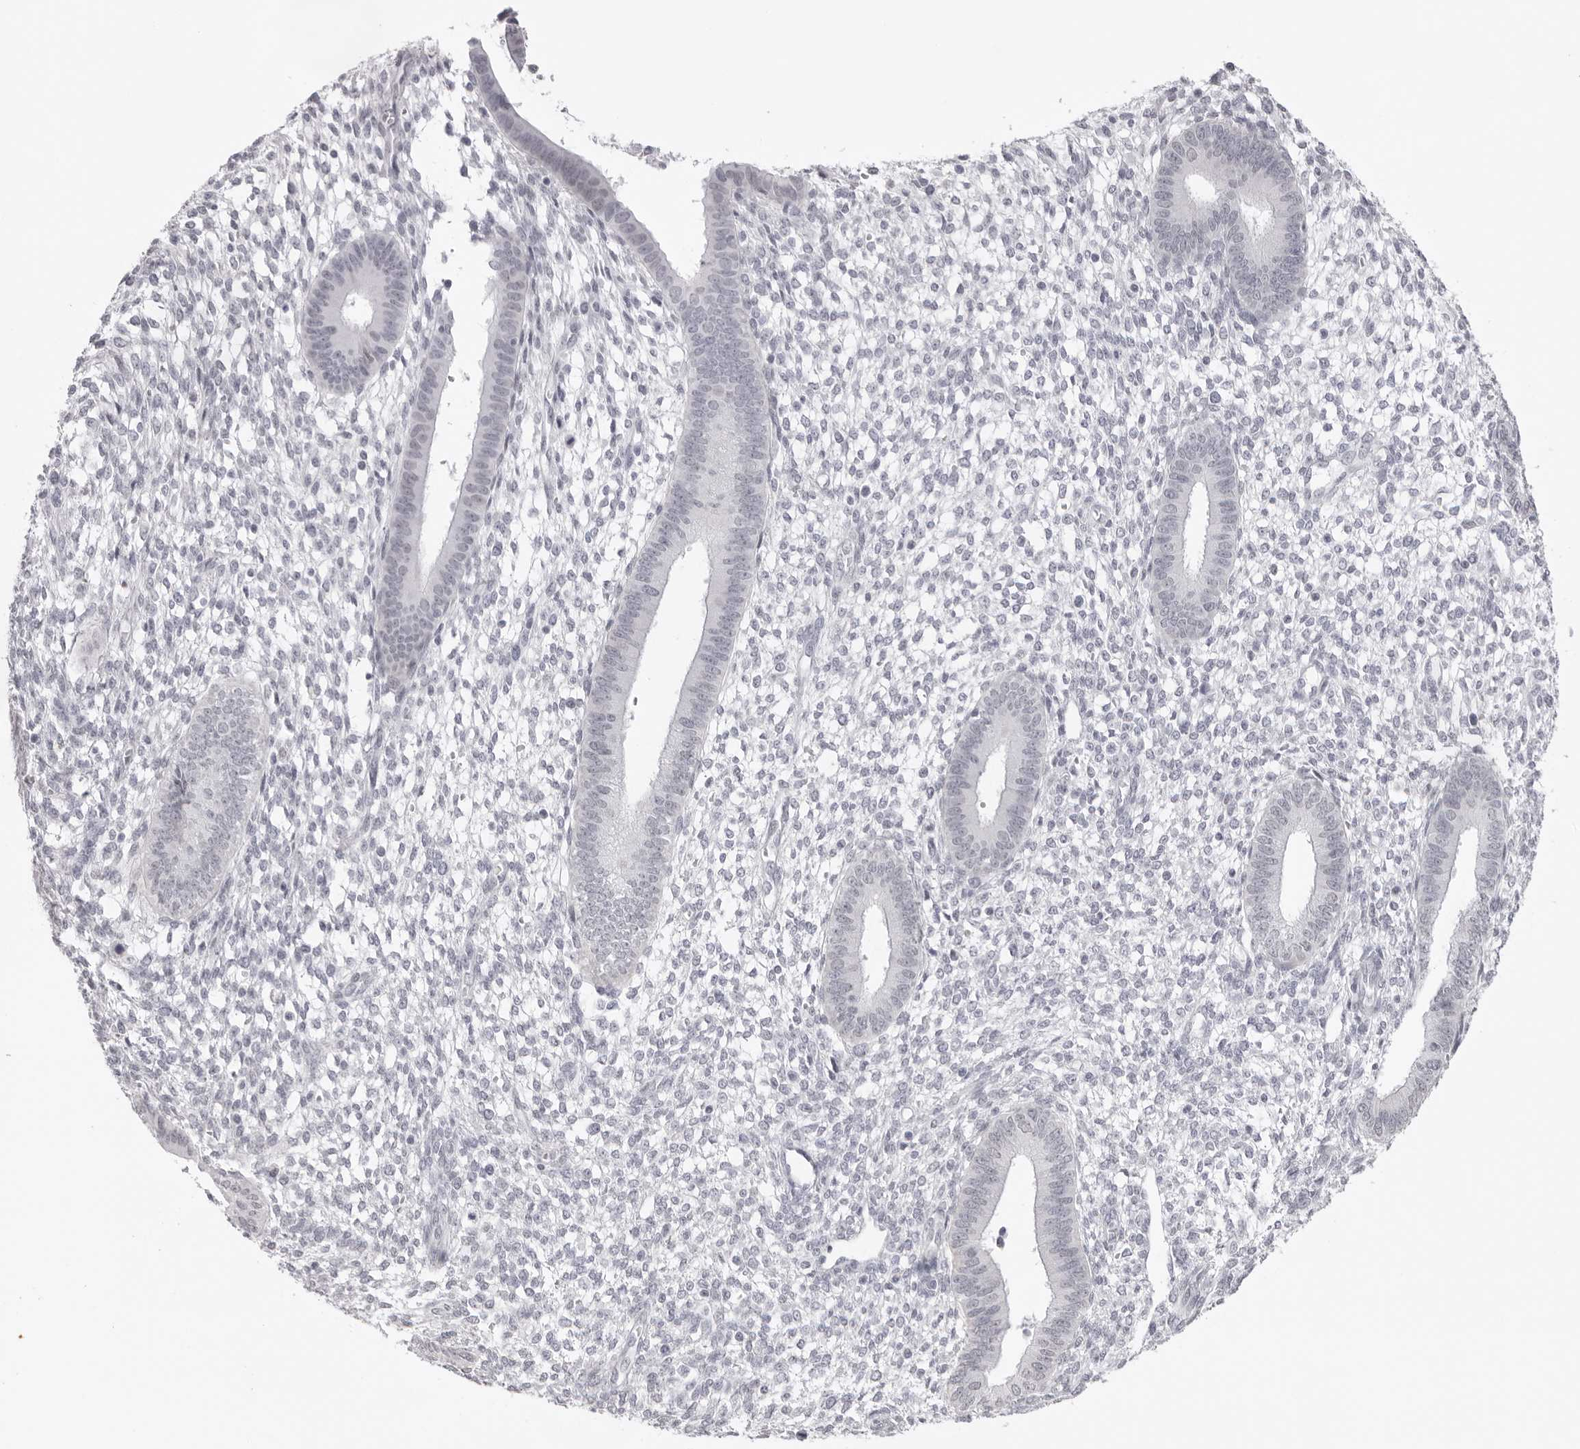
{"staining": {"intensity": "negative", "quantity": "none", "location": "none"}, "tissue": "endometrium", "cell_type": "Cells in endometrial stroma", "image_type": "normal", "snomed": [{"axis": "morphology", "description": "Normal tissue, NOS"}, {"axis": "topography", "description": "Endometrium"}], "caption": "This is an IHC image of benign human endometrium. There is no positivity in cells in endometrial stroma.", "gene": "KLK12", "patient": {"sex": "female", "age": 46}}